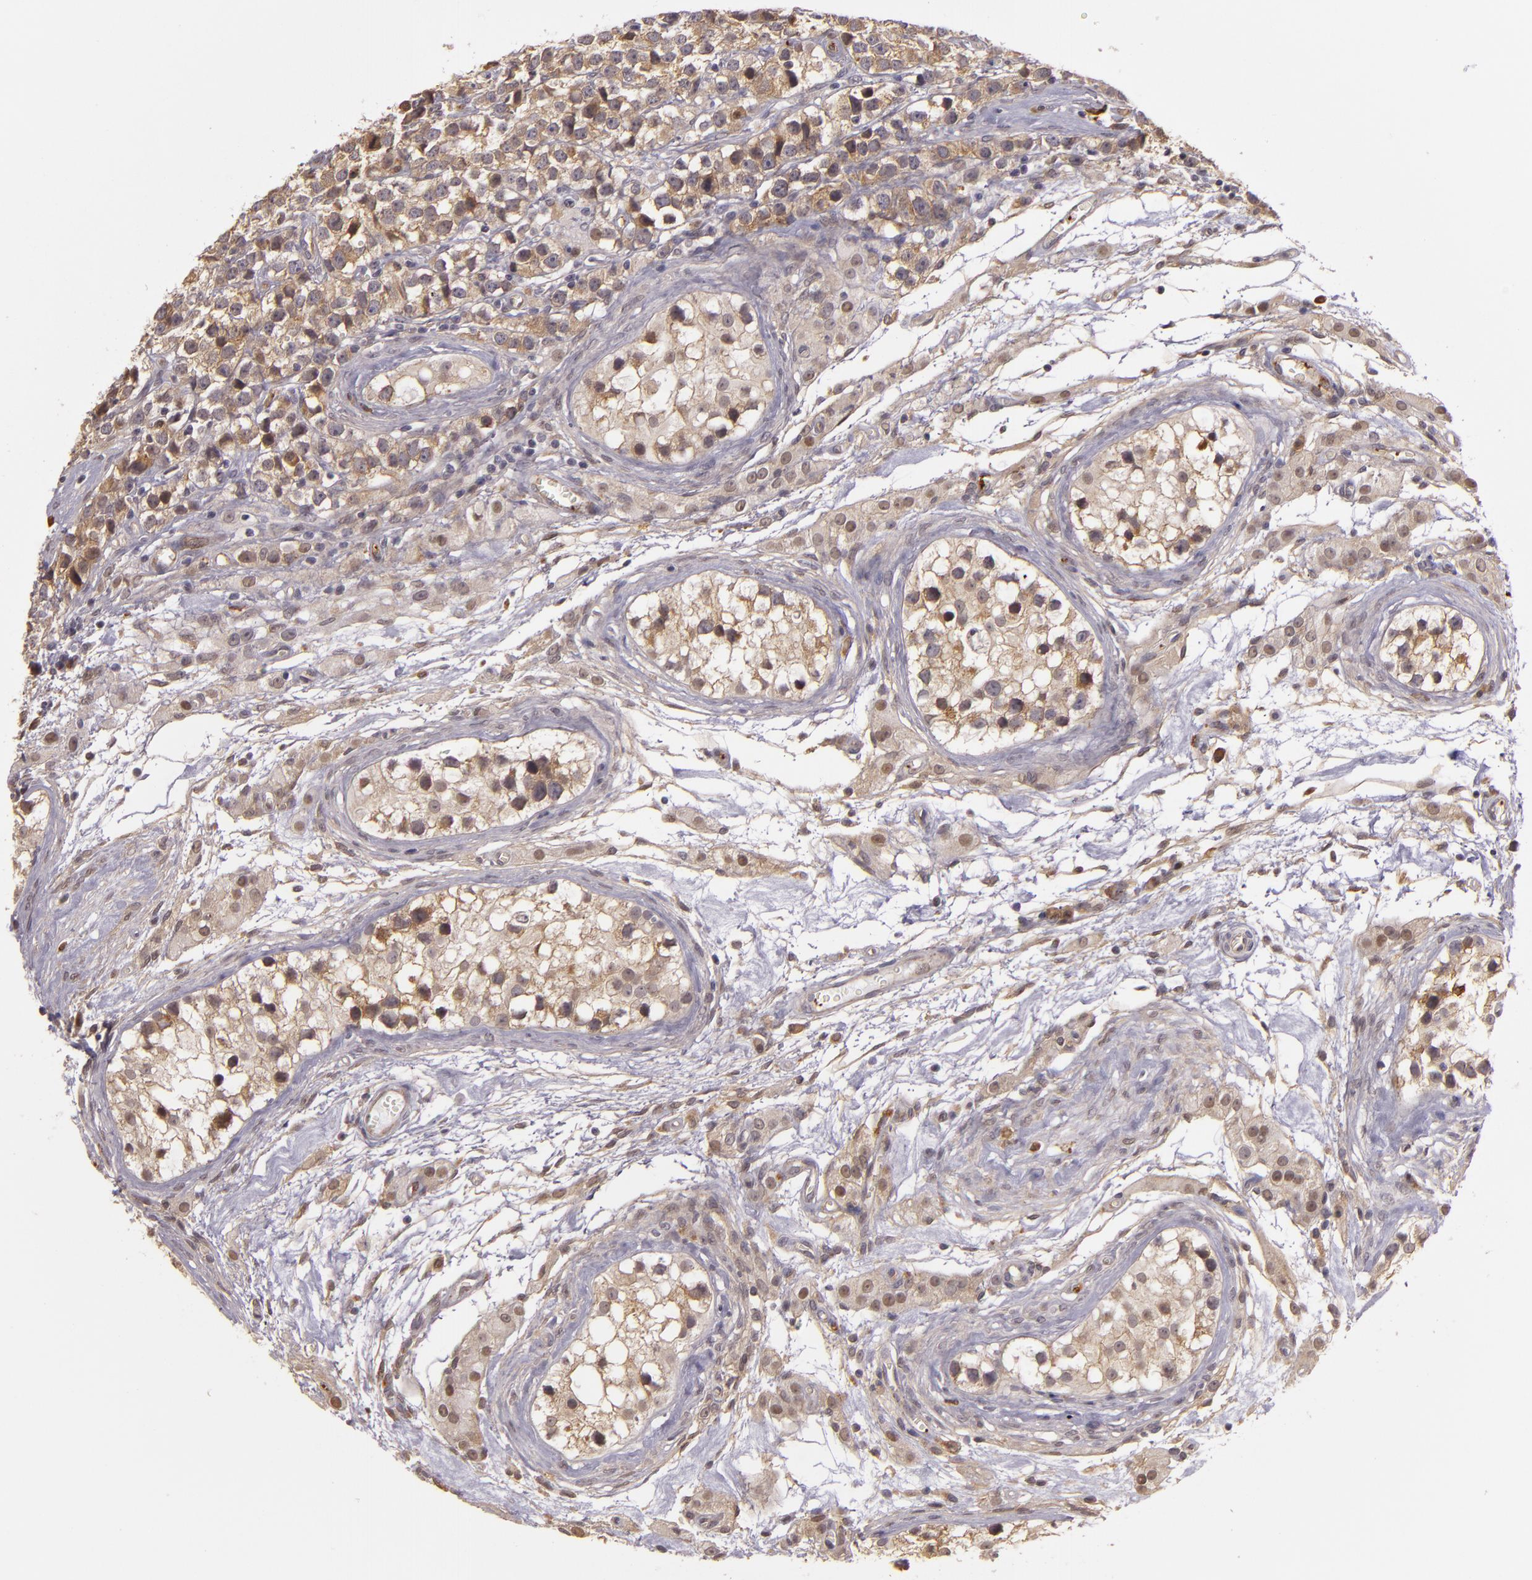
{"staining": {"intensity": "moderate", "quantity": ">75%", "location": "cytoplasmic/membranous"}, "tissue": "testis cancer", "cell_type": "Tumor cells", "image_type": "cancer", "snomed": [{"axis": "morphology", "description": "Seminoma, NOS"}, {"axis": "topography", "description": "Testis"}], "caption": "High-magnification brightfield microscopy of seminoma (testis) stained with DAB (brown) and counterstained with hematoxylin (blue). tumor cells exhibit moderate cytoplasmic/membranous expression is identified in approximately>75% of cells.", "gene": "SYTL4", "patient": {"sex": "male", "age": 25}}